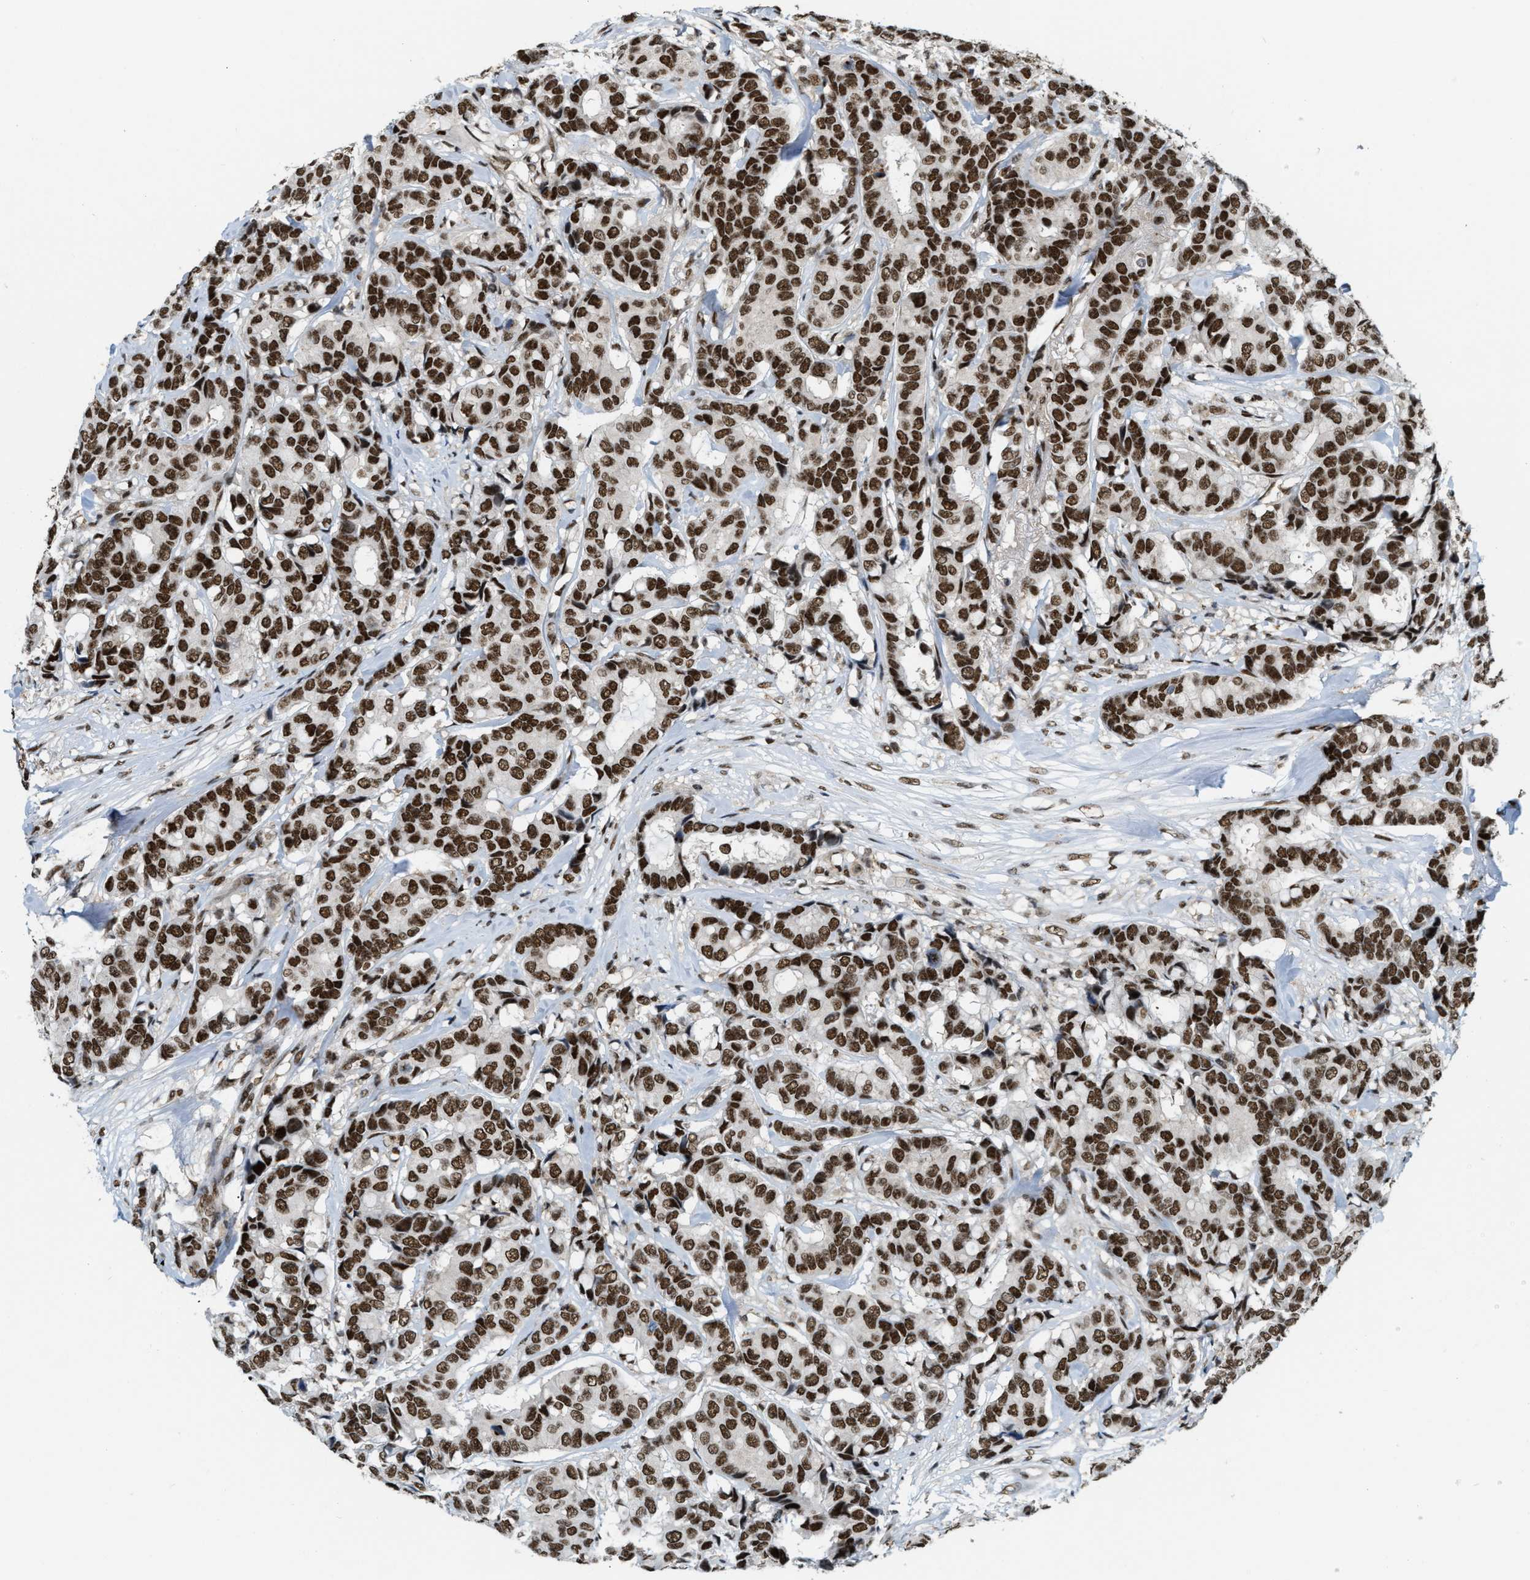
{"staining": {"intensity": "strong", "quantity": ">75%", "location": "nuclear"}, "tissue": "breast cancer", "cell_type": "Tumor cells", "image_type": "cancer", "snomed": [{"axis": "morphology", "description": "Duct carcinoma"}, {"axis": "topography", "description": "Breast"}], "caption": "An IHC histopathology image of neoplastic tissue is shown. Protein staining in brown labels strong nuclear positivity in breast infiltrating ductal carcinoma within tumor cells. The staining was performed using DAB (3,3'-diaminobenzidine), with brown indicating positive protein expression. Nuclei are stained blue with hematoxylin.", "gene": "NUMA1", "patient": {"sex": "female", "age": 87}}